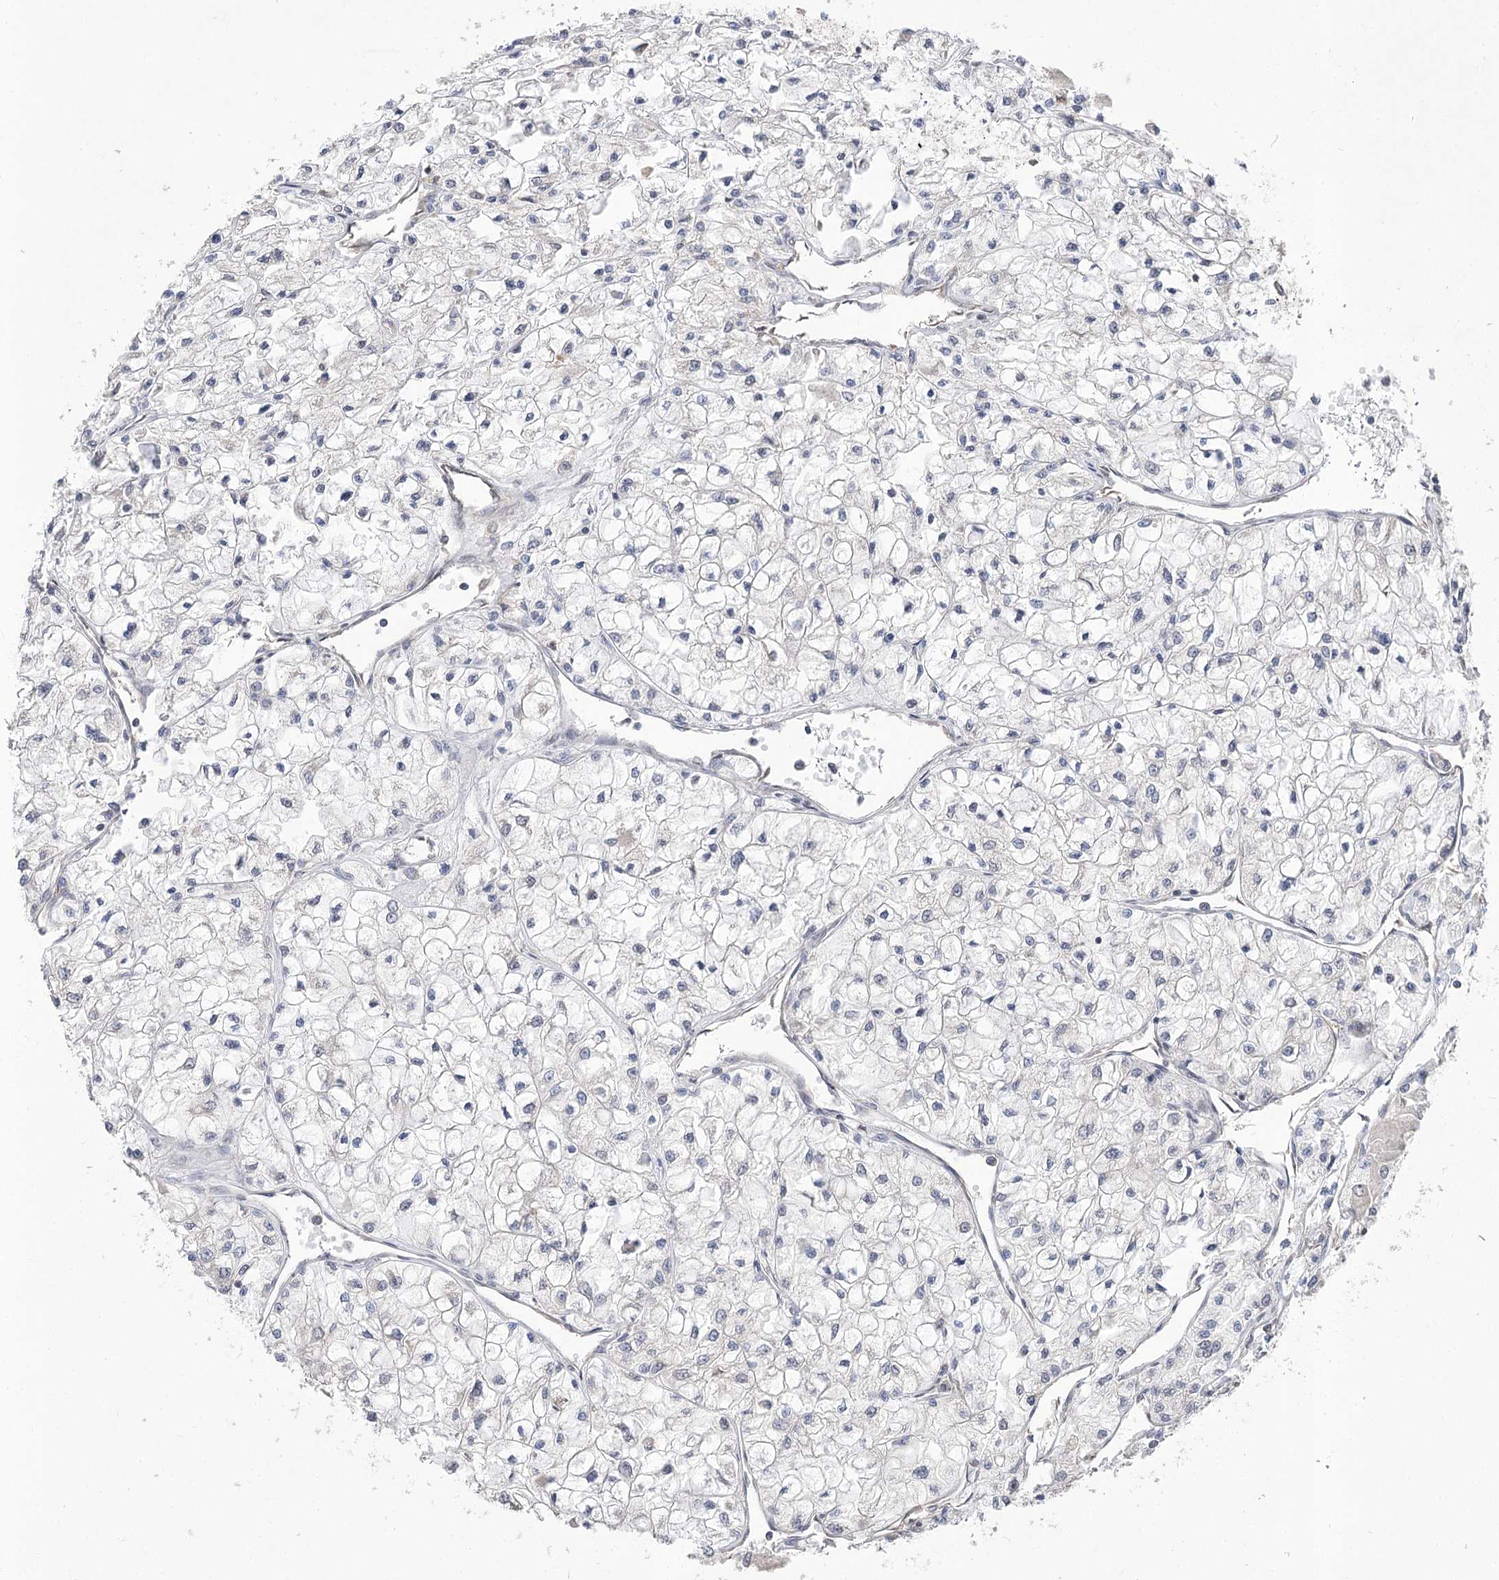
{"staining": {"intensity": "negative", "quantity": "none", "location": "none"}, "tissue": "renal cancer", "cell_type": "Tumor cells", "image_type": "cancer", "snomed": [{"axis": "morphology", "description": "Adenocarcinoma, NOS"}, {"axis": "topography", "description": "Kidney"}], "caption": "Renal cancer (adenocarcinoma) was stained to show a protein in brown. There is no significant expression in tumor cells.", "gene": "STT3B", "patient": {"sex": "male", "age": 80}}